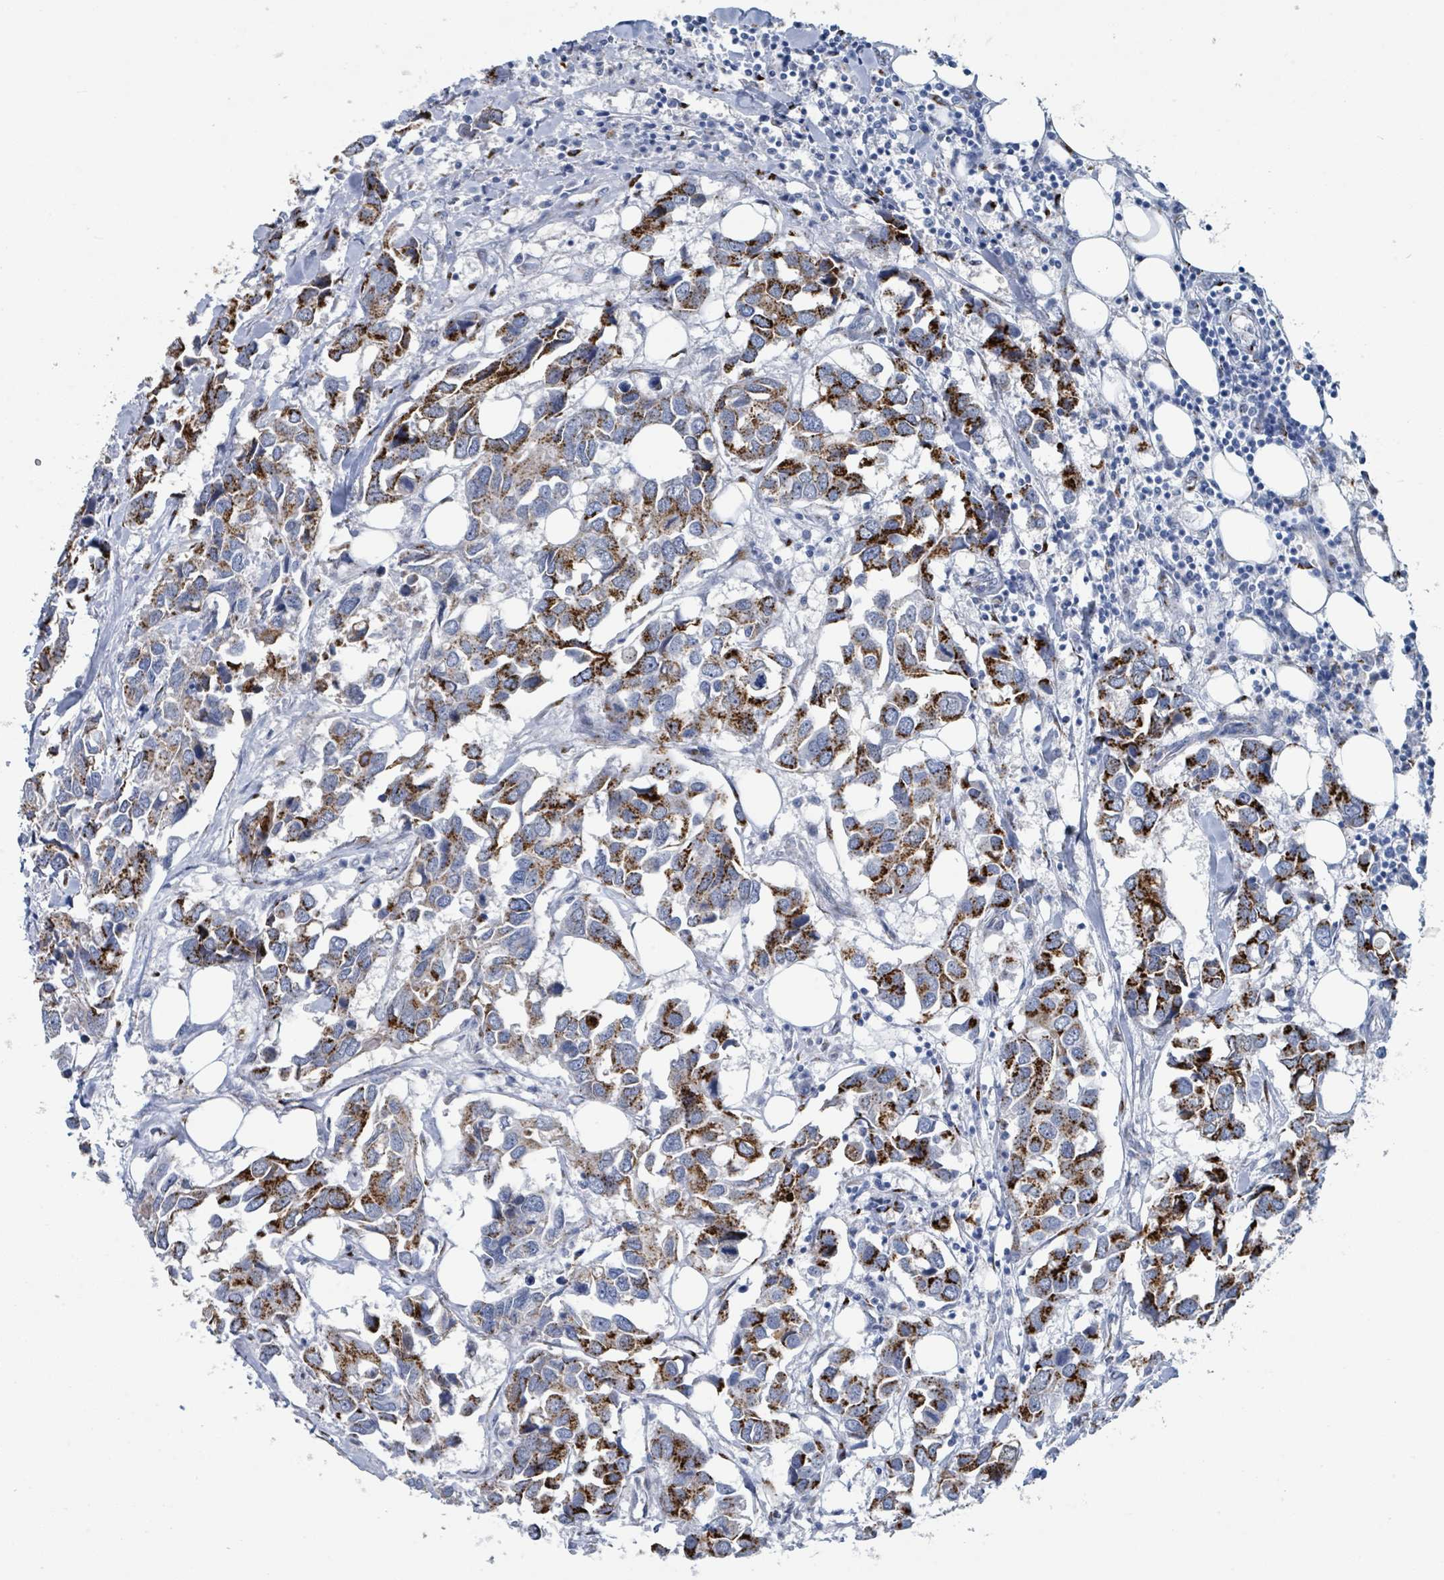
{"staining": {"intensity": "strong", "quantity": "25%-75%", "location": "cytoplasmic/membranous"}, "tissue": "breast cancer", "cell_type": "Tumor cells", "image_type": "cancer", "snomed": [{"axis": "morphology", "description": "Duct carcinoma"}, {"axis": "topography", "description": "Breast"}], "caption": "Breast cancer stained with a brown dye demonstrates strong cytoplasmic/membranous positive positivity in approximately 25%-75% of tumor cells.", "gene": "DCAF5", "patient": {"sex": "female", "age": 83}}